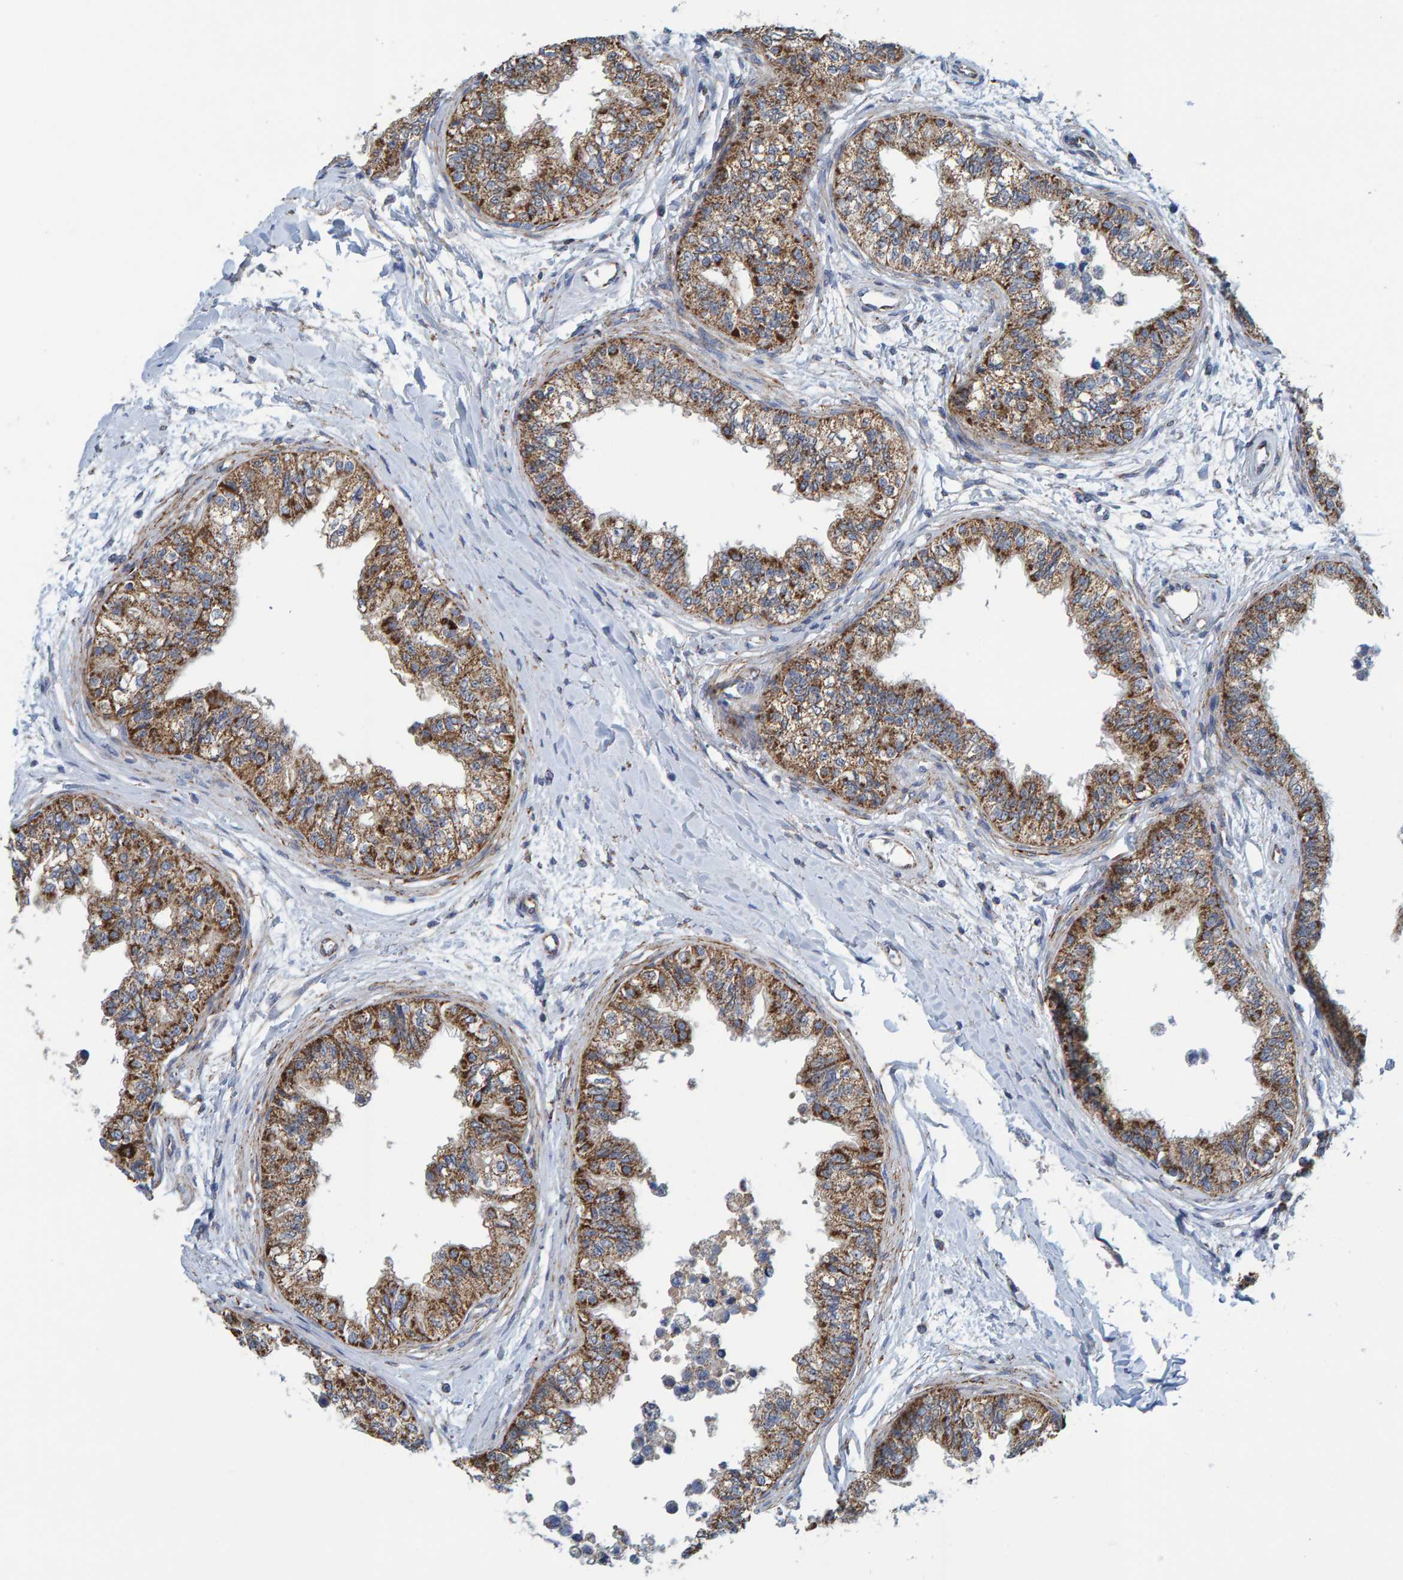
{"staining": {"intensity": "strong", "quantity": "25%-75%", "location": "cytoplasmic/membranous"}, "tissue": "epididymis", "cell_type": "Glandular cells", "image_type": "normal", "snomed": [{"axis": "morphology", "description": "Normal tissue, NOS"}, {"axis": "morphology", "description": "Adenocarcinoma, metastatic, NOS"}, {"axis": "topography", "description": "Testis"}, {"axis": "topography", "description": "Epididymis"}], "caption": "This is a histology image of IHC staining of benign epididymis, which shows strong positivity in the cytoplasmic/membranous of glandular cells.", "gene": "MRPS7", "patient": {"sex": "male", "age": 26}}